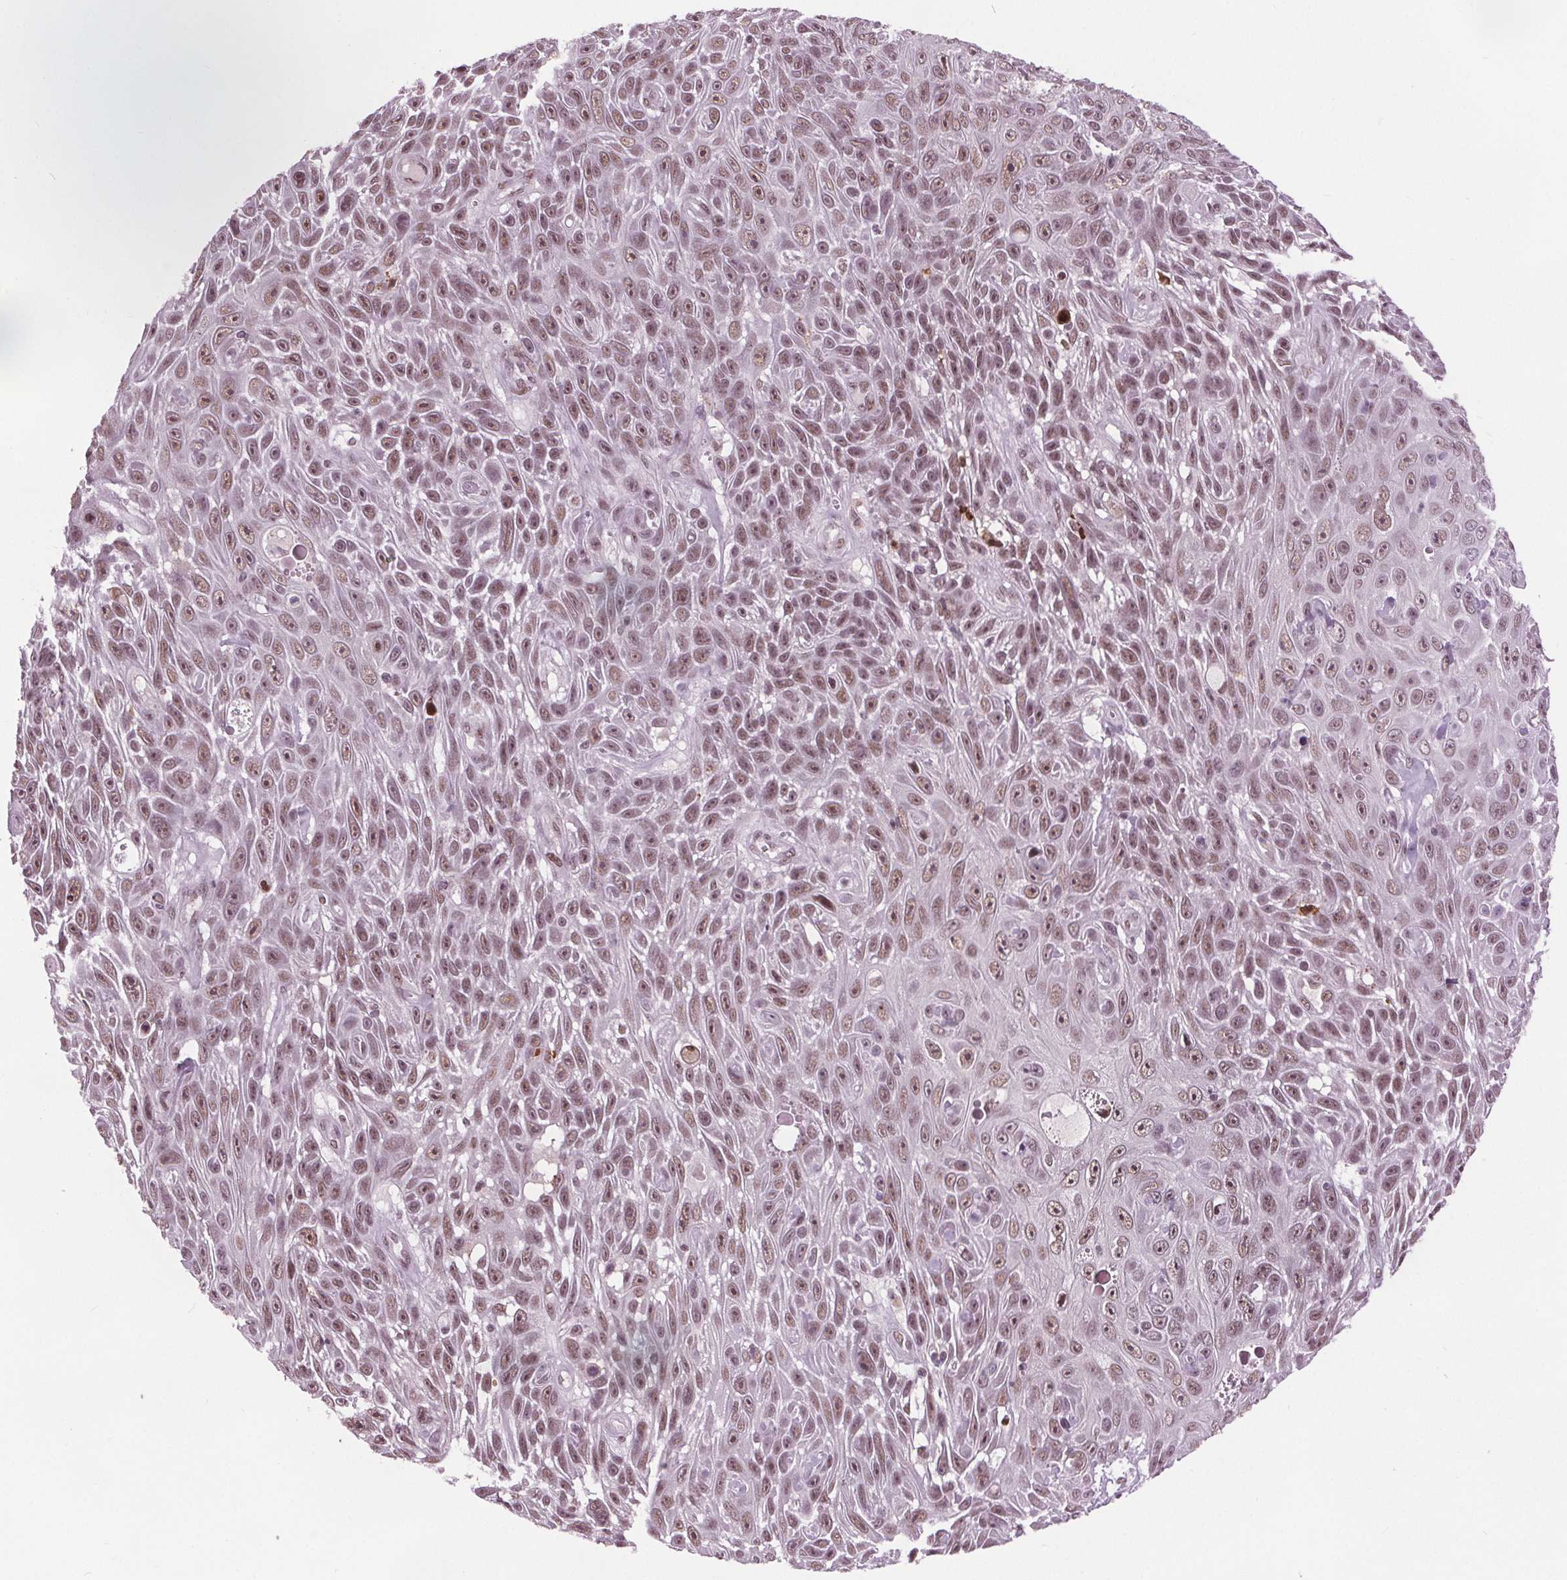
{"staining": {"intensity": "moderate", "quantity": ">75%", "location": "nuclear"}, "tissue": "skin cancer", "cell_type": "Tumor cells", "image_type": "cancer", "snomed": [{"axis": "morphology", "description": "Squamous cell carcinoma, NOS"}, {"axis": "topography", "description": "Skin"}], "caption": "DAB immunohistochemical staining of skin cancer shows moderate nuclear protein expression in approximately >75% of tumor cells.", "gene": "IWS1", "patient": {"sex": "male", "age": 82}}